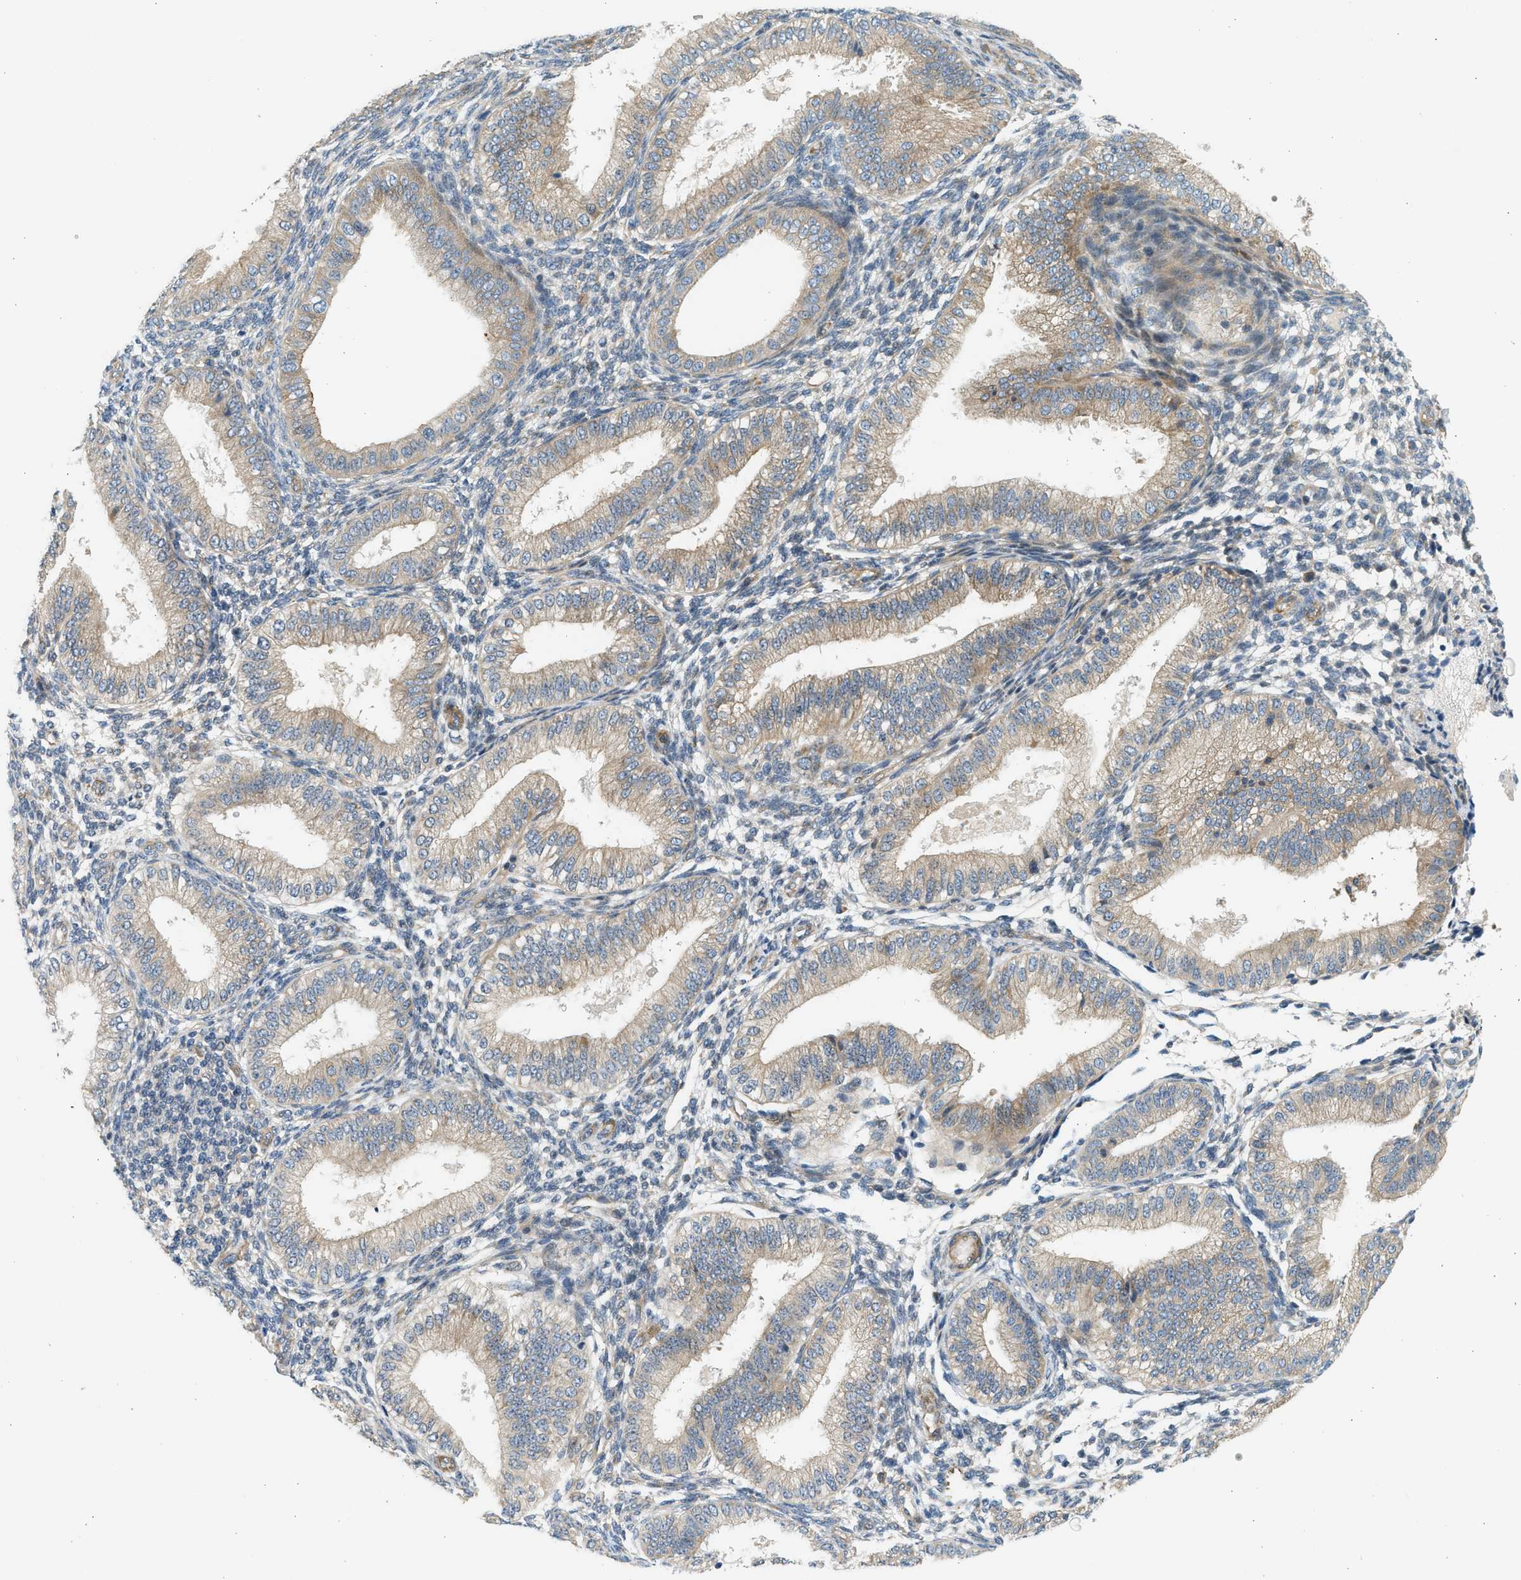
{"staining": {"intensity": "weak", "quantity": "<25%", "location": "cytoplasmic/membranous"}, "tissue": "endometrium", "cell_type": "Cells in endometrial stroma", "image_type": "normal", "snomed": [{"axis": "morphology", "description": "Normal tissue, NOS"}, {"axis": "topography", "description": "Endometrium"}], "caption": "Cells in endometrial stroma show no significant protein staining in unremarkable endometrium. The staining is performed using DAB (3,3'-diaminobenzidine) brown chromogen with nuclei counter-stained in using hematoxylin.", "gene": "KDELR2", "patient": {"sex": "female", "age": 39}}